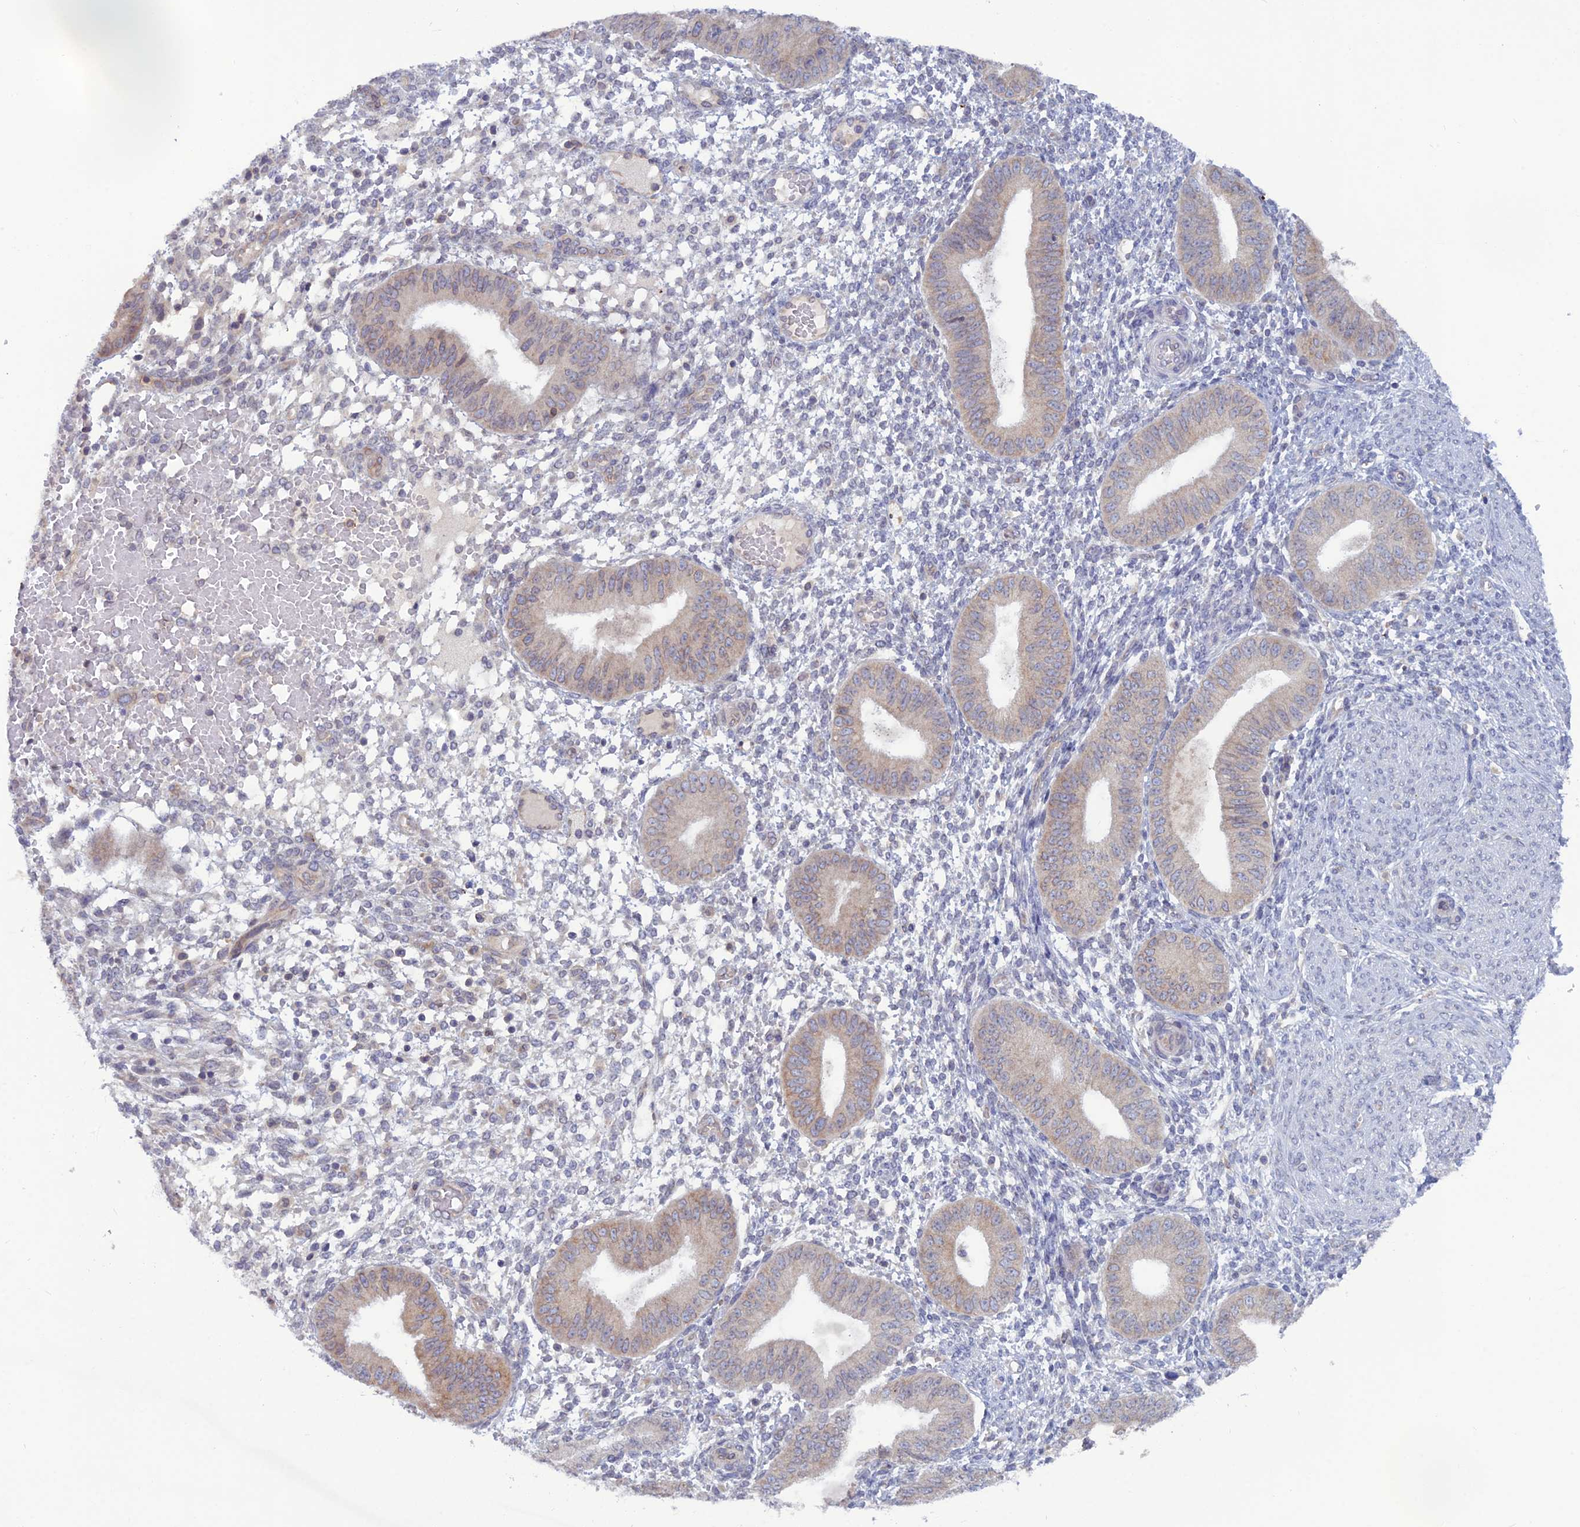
{"staining": {"intensity": "negative", "quantity": "none", "location": "none"}, "tissue": "endometrium", "cell_type": "Cells in endometrial stroma", "image_type": "normal", "snomed": [{"axis": "morphology", "description": "Normal tissue, NOS"}, {"axis": "topography", "description": "Endometrium"}], "caption": "This is an immunohistochemistry (IHC) micrograph of normal endometrium. There is no positivity in cells in endometrial stroma.", "gene": "WDR46", "patient": {"sex": "female", "age": 49}}